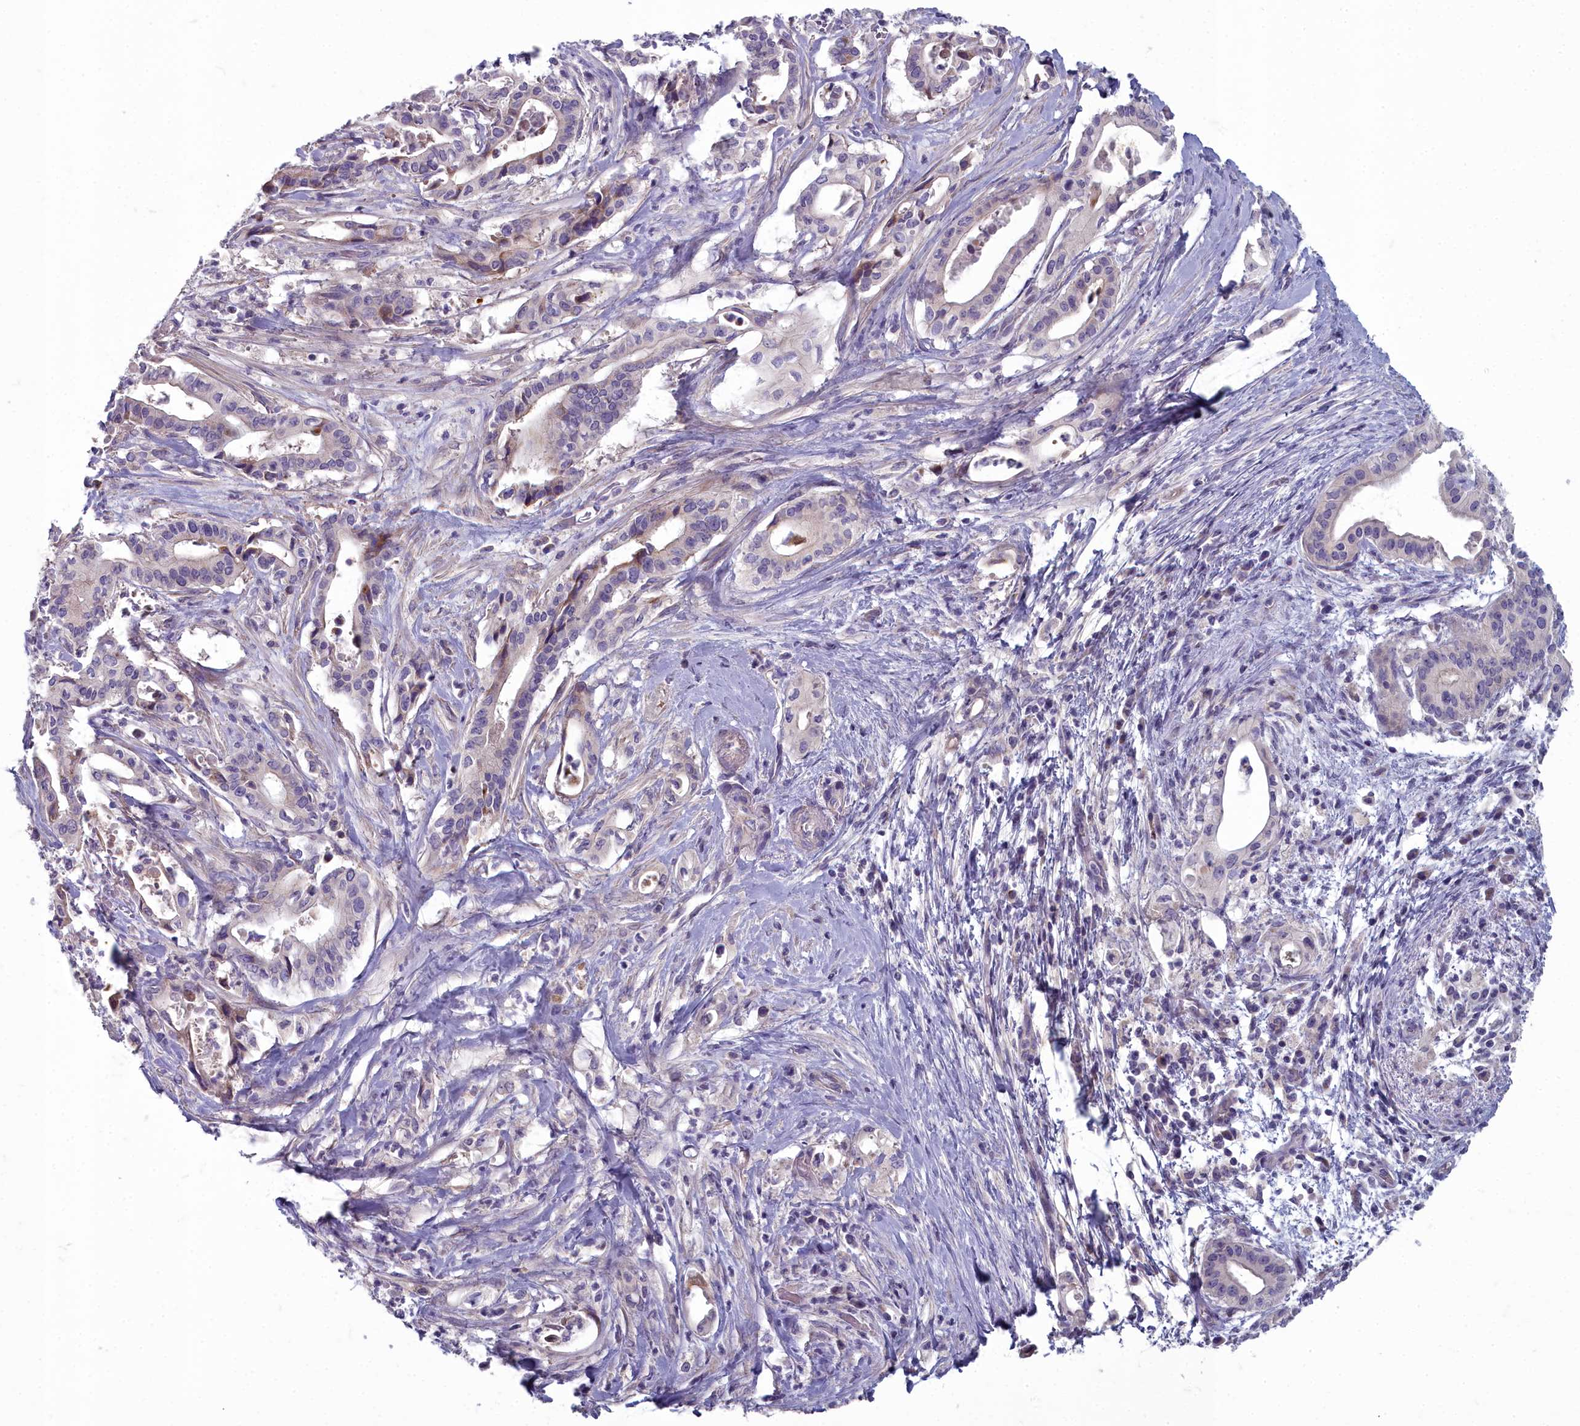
{"staining": {"intensity": "negative", "quantity": "none", "location": "none"}, "tissue": "pancreatic cancer", "cell_type": "Tumor cells", "image_type": "cancer", "snomed": [{"axis": "morphology", "description": "Adenocarcinoma, NOS"}, {"axis": "topography", "description": "Pancreas"}], "caption": "Tumor cells are negative for brown protein staining in pancreatic cancer. (Immunohistochemistry (ihc), brightfield microscopy, high magnification).", "gene": "INSYN2A", "patient": {"sex": "female", "age": 77}}